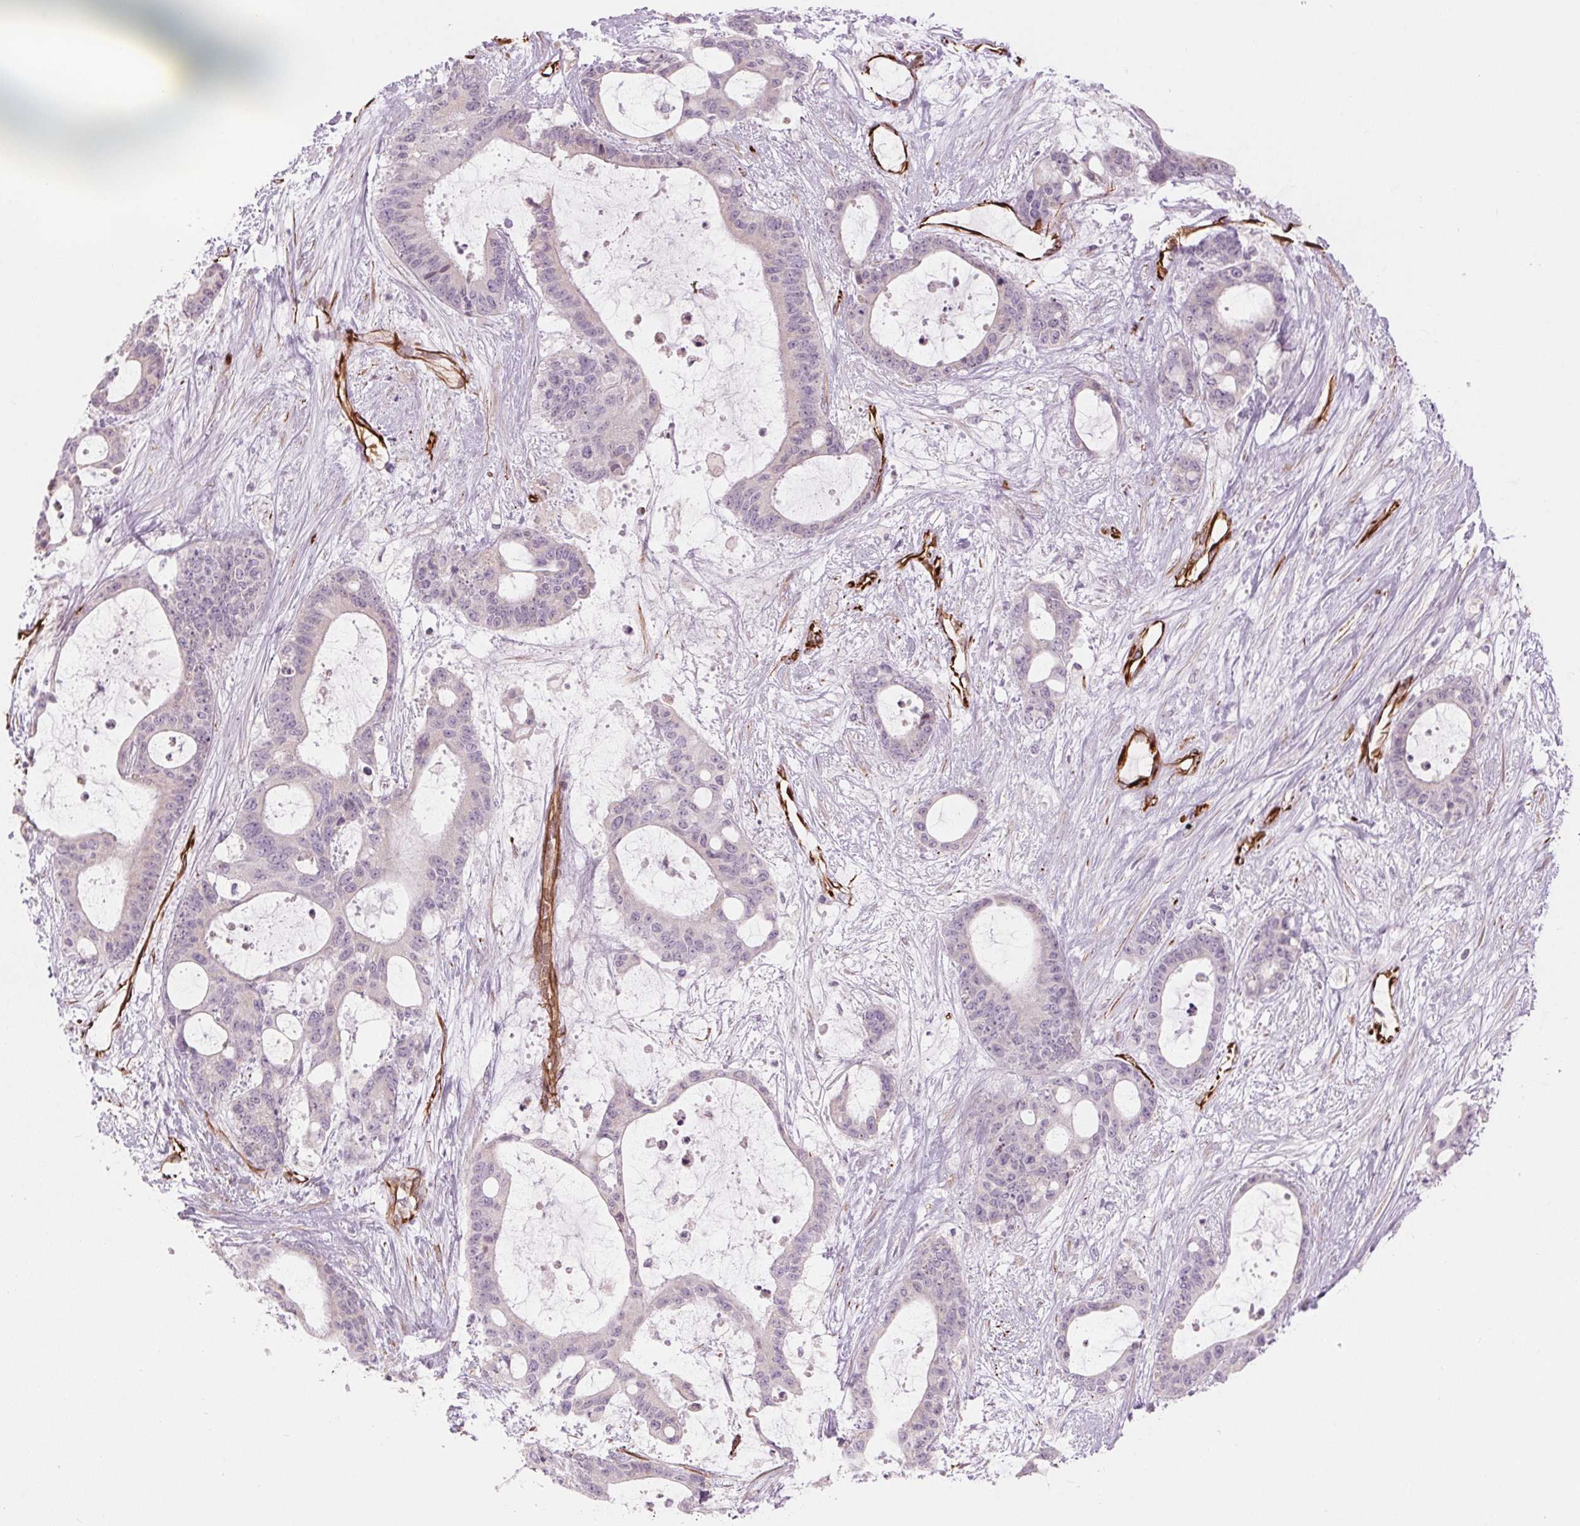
{"staining": {"intensity": "negative", "quantity": "none", "location": "none"}, "tissue": "liver cancer", "cell_type": "Tumor cells", "image_type": "cancer", "snomed": [{"axis": "morphology", "description": "Normal tissue, NOS"}, {"axis": "morphology", "description": "Cholangiocarcinoma"}, {"axis": "topography", "description": "Liver"}, {"axis": "topography", "description": "Peripheral nerve tissue"}], "caption": "Liver cholangiocarcinoma stained for a protein using immunohistochemistry (IHC) demonstrates no staining tumor cells.", "gene": "CLPS", "patient": {"sex": "female", "age": 73}}